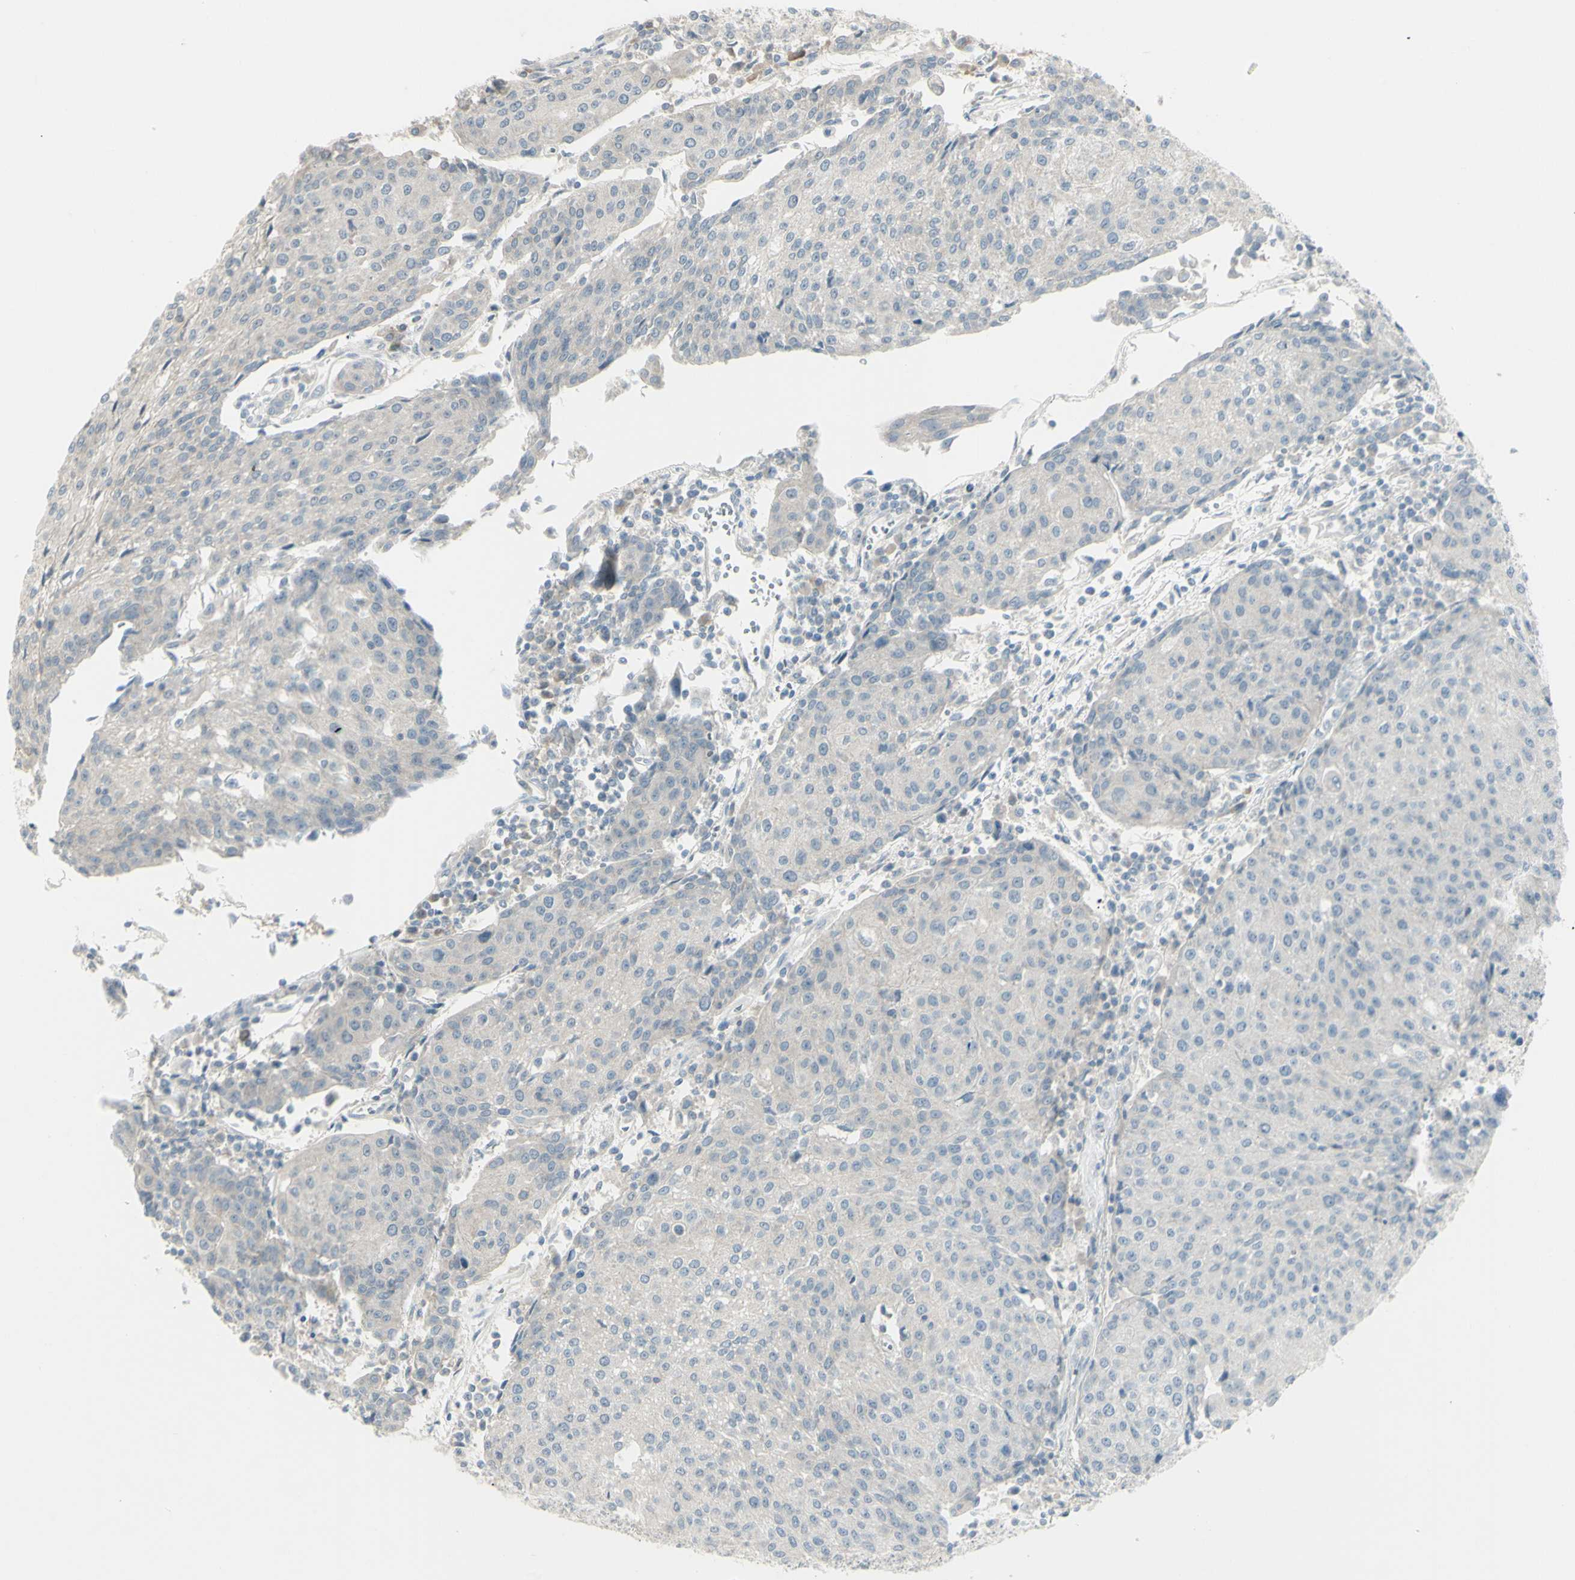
{"staining": {"intensity": "negative", "quantity": "none", "location": "none"}, "tissue": "urothelial cancer", "cell_type": "Tumor cells", "image_type": "cancer", "snomed": [{"axis": "morphology", "description": "Urothelial carcinoma, High grade"}, {"axis": "topography", "description": "Urinary bladder"}], "caption": "The histopathology image shows no staining of tumor cells in urothelial cancer.", "gene": "SH3GL2", "patient": {"sex": "female", "age": 85}}